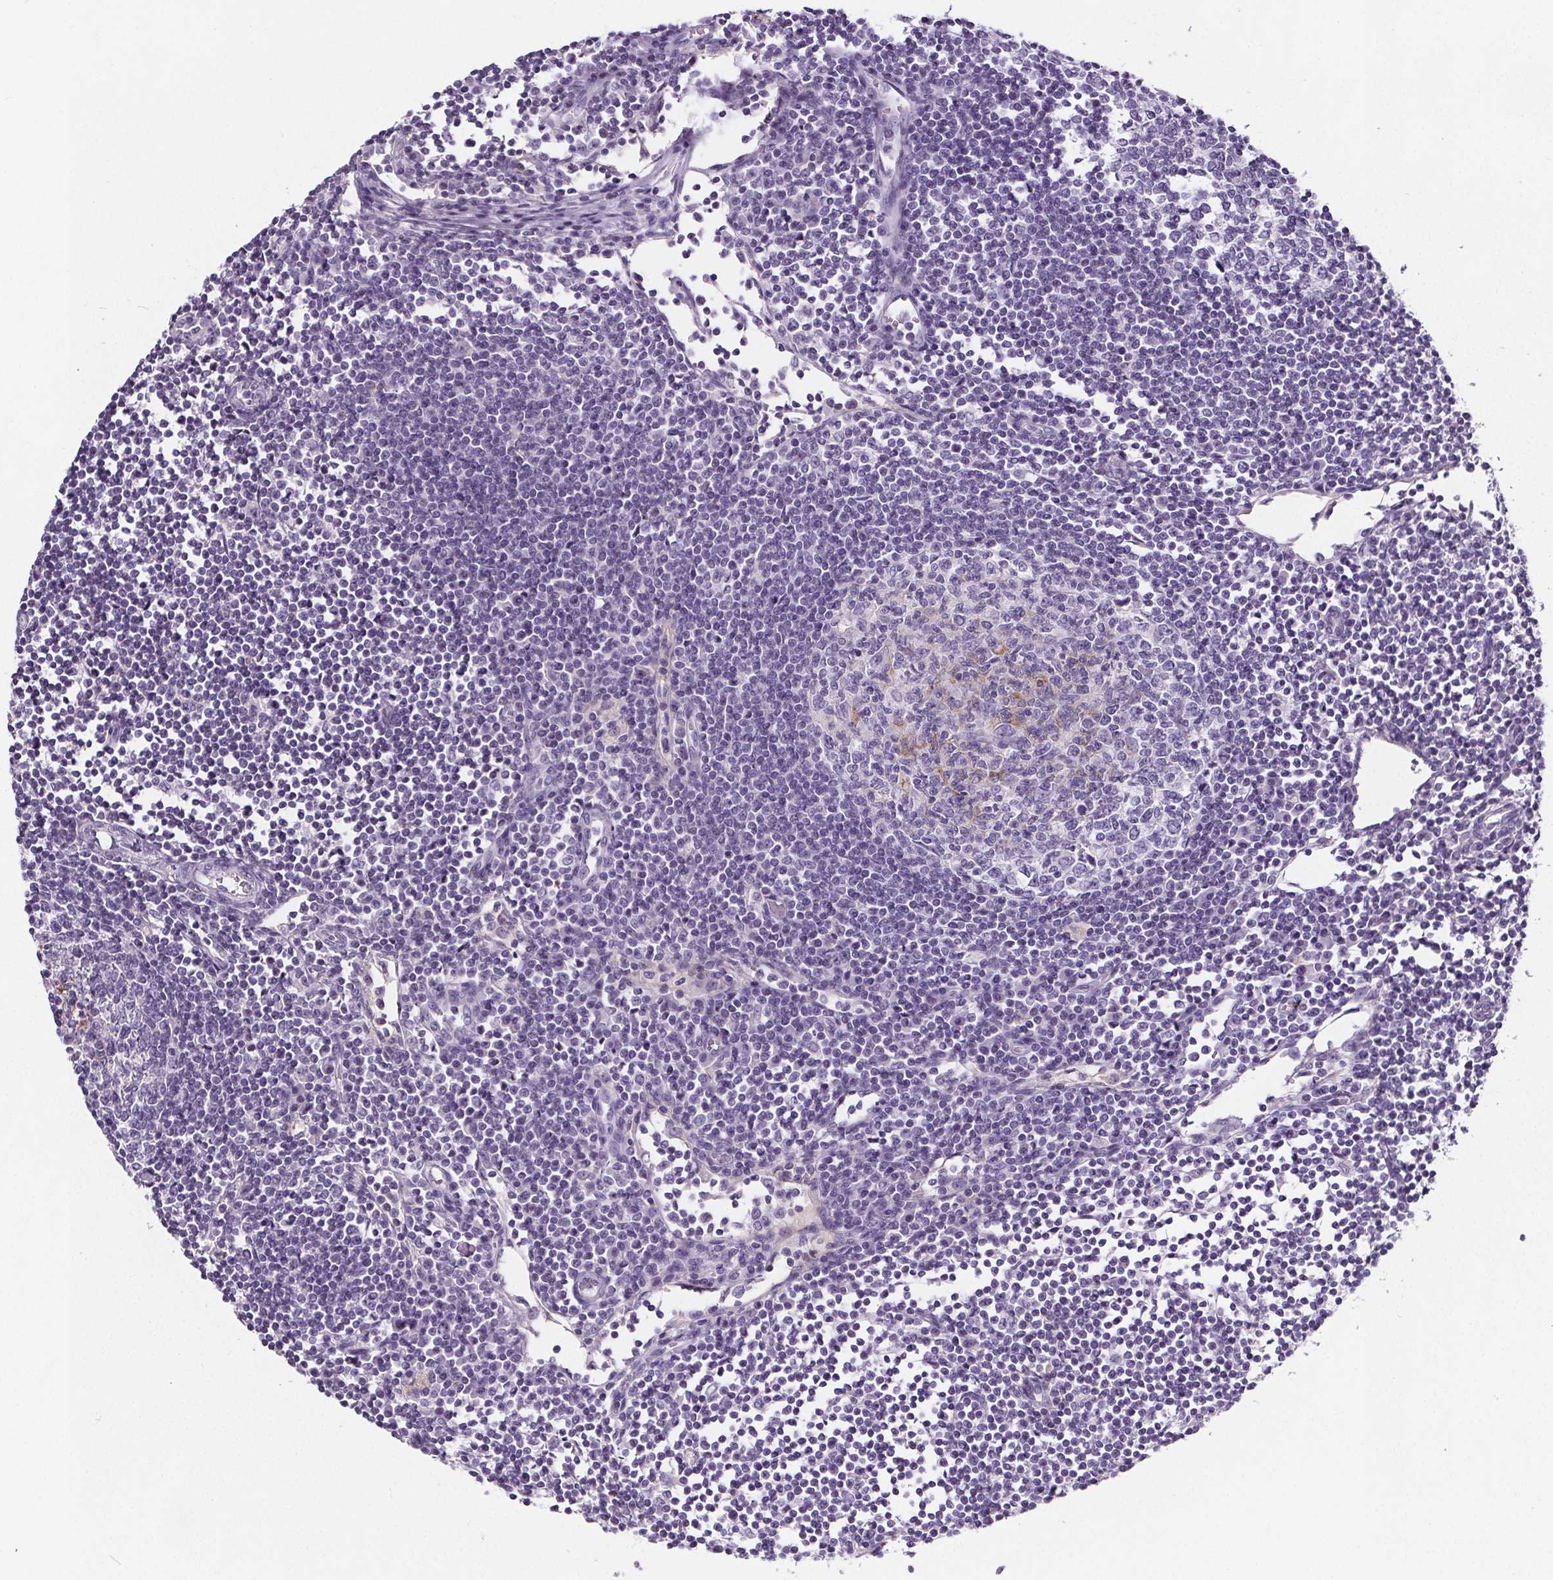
{"staining": {"intensity": "moderate", "quantity": "<25%", "location": "cytoplasmic/membranous"}, "tissue": "lymph node", "cell_type": "Germinal center cells", "image_type": "normal", "snomed": [{"axis": "morphology", "description": "Normal tissue, NOS"}, {"axis": "topography", "description": "Lymph node"}], "caption": "IHC of unremarkable human lymph node shows low levels of moderate cytoplasmic/membranous staining in approximately <25% of germinal center cells.", "gene": "CD5L", "patient": {"sex": "male", "age": 67}}